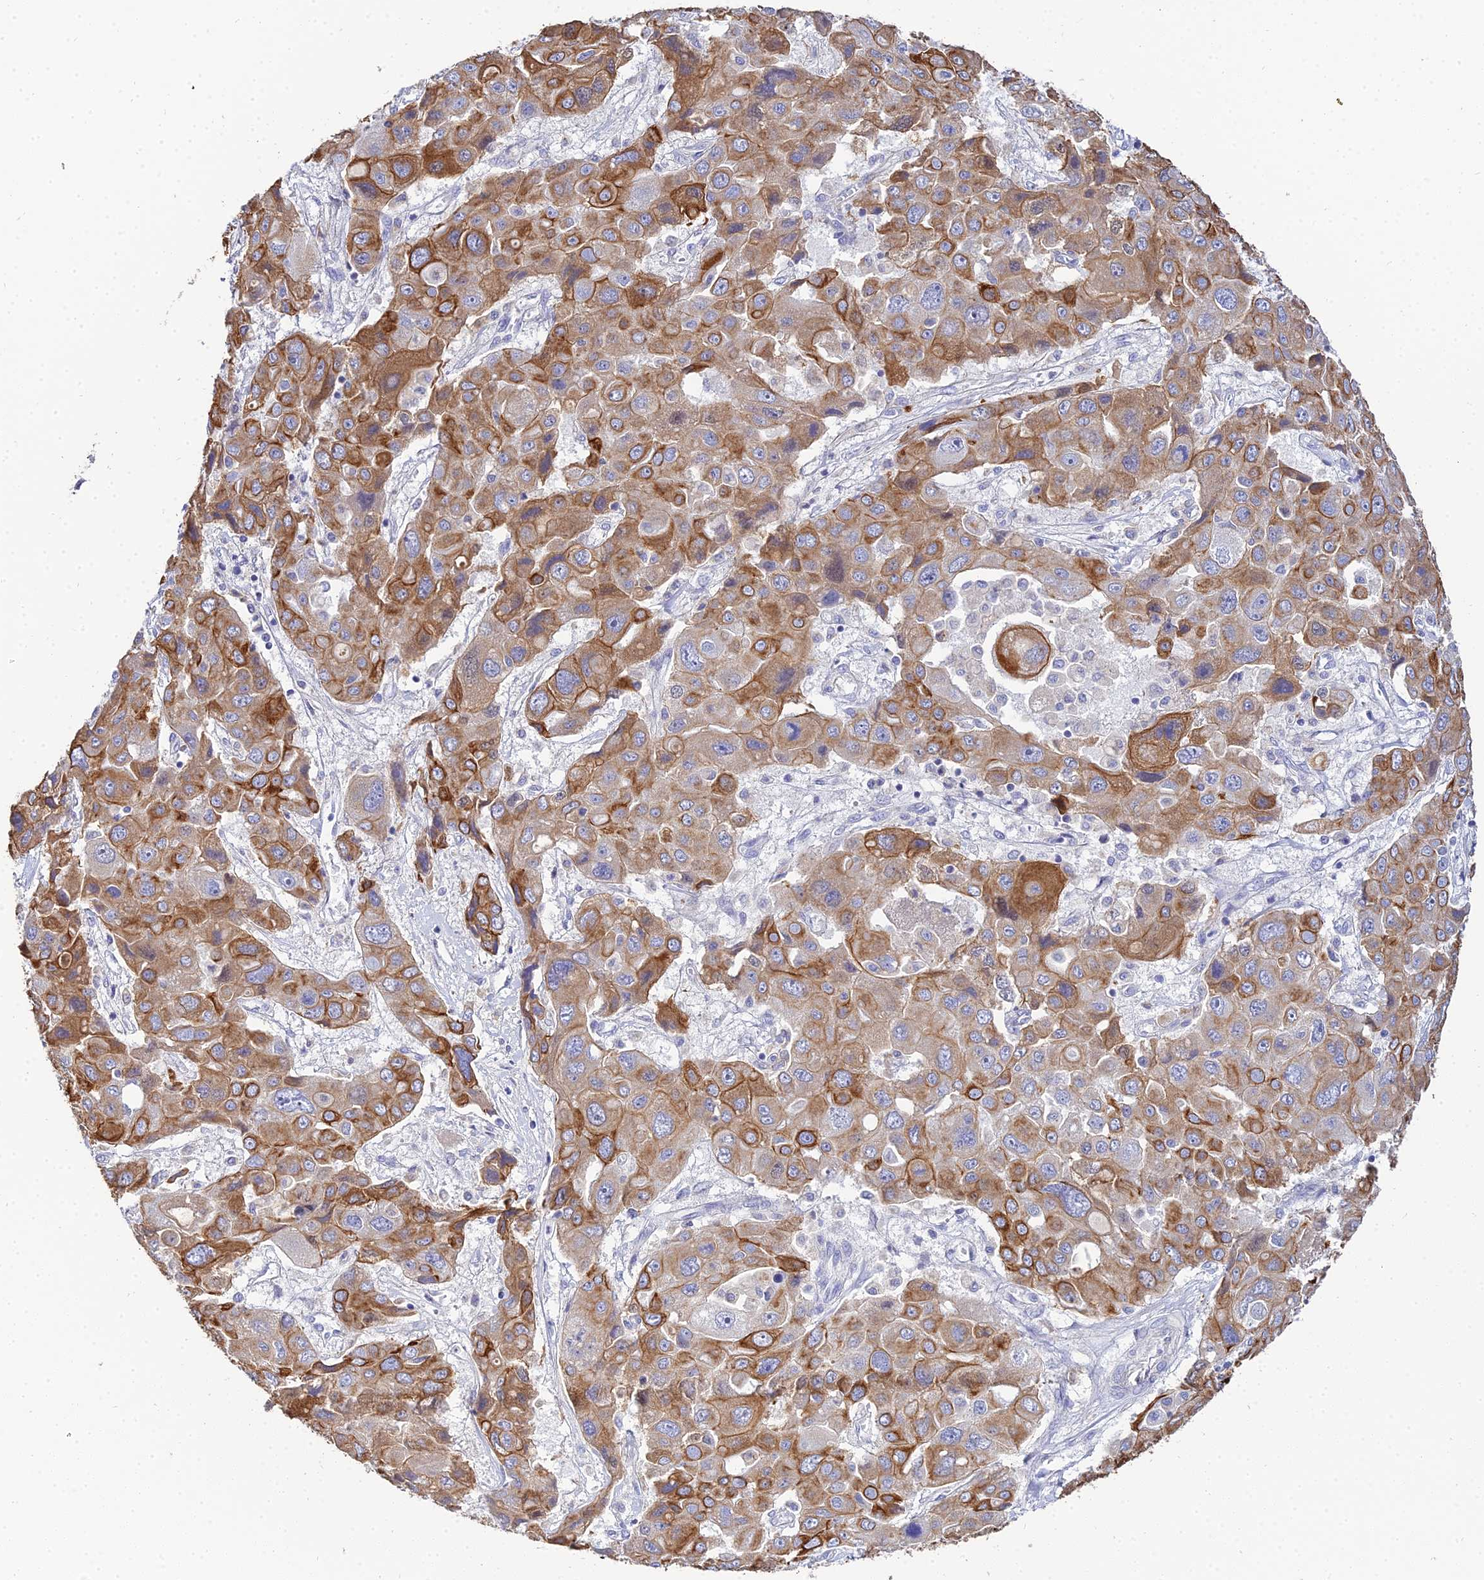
{"staining": {"intensity": "strong", "quantity": ">75%", "location": "cytoplasmic/membranous"}, "tissue": "liver cancer", "cell_type": "Tumor cells", "image_type": "cancer", "snomed": [{"axis": "morphology", "description": "Cholangiocarcinoma"}, {"axis": "topography", "description": "Liver"}], "caption": "Immunohistochemical staining of human liver cancer (cholangiocarcinoma) reveals high levels of strong cytoplasmic/membranous expression in about >75% of tumor cells.", "gene": "ZXDA", "patient": {"sex": "male", "age": 67}}